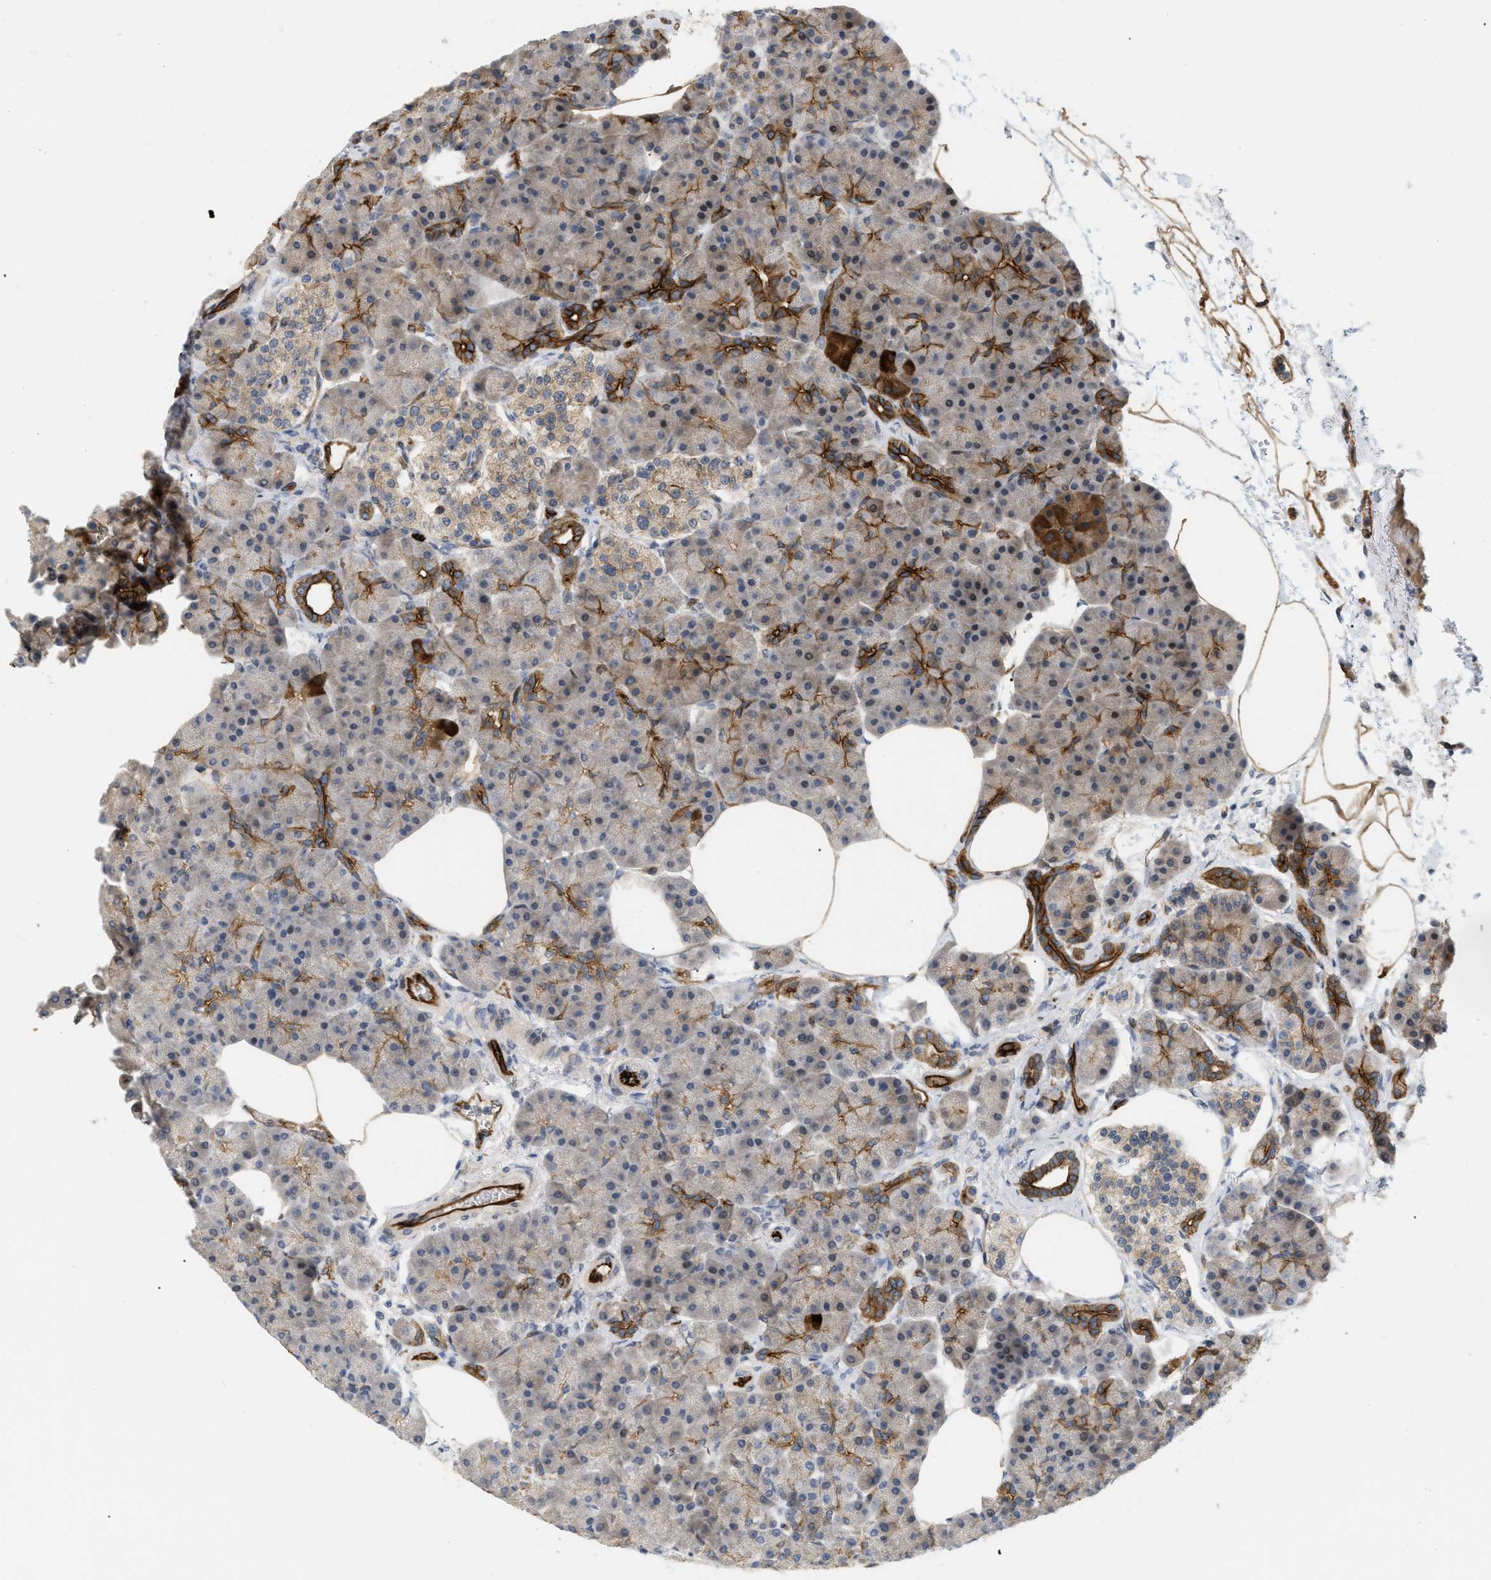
{"staining": {"intensity": "strong", "quantity": "<25%", "location": "cytoplasmic/membranous"}, "tissue": "pancreas", "cell_type": "Exocrine glandular cells", "image_type": "normal", "snomed": [{"axis": "morphology", "description": "Normal tissue, NOS"}, {"axis": "topography", "description": "Pancreas"}], "caption": "A micrograph showing strong cytoplasmic/membranous positivity in approximately <25% of exocrine glandular cells in unremarkable pancreas, as visualized by brown immunohistochemical staining.", "gene": "PALMD", "patient": {"sex": "female", "age": 70}}